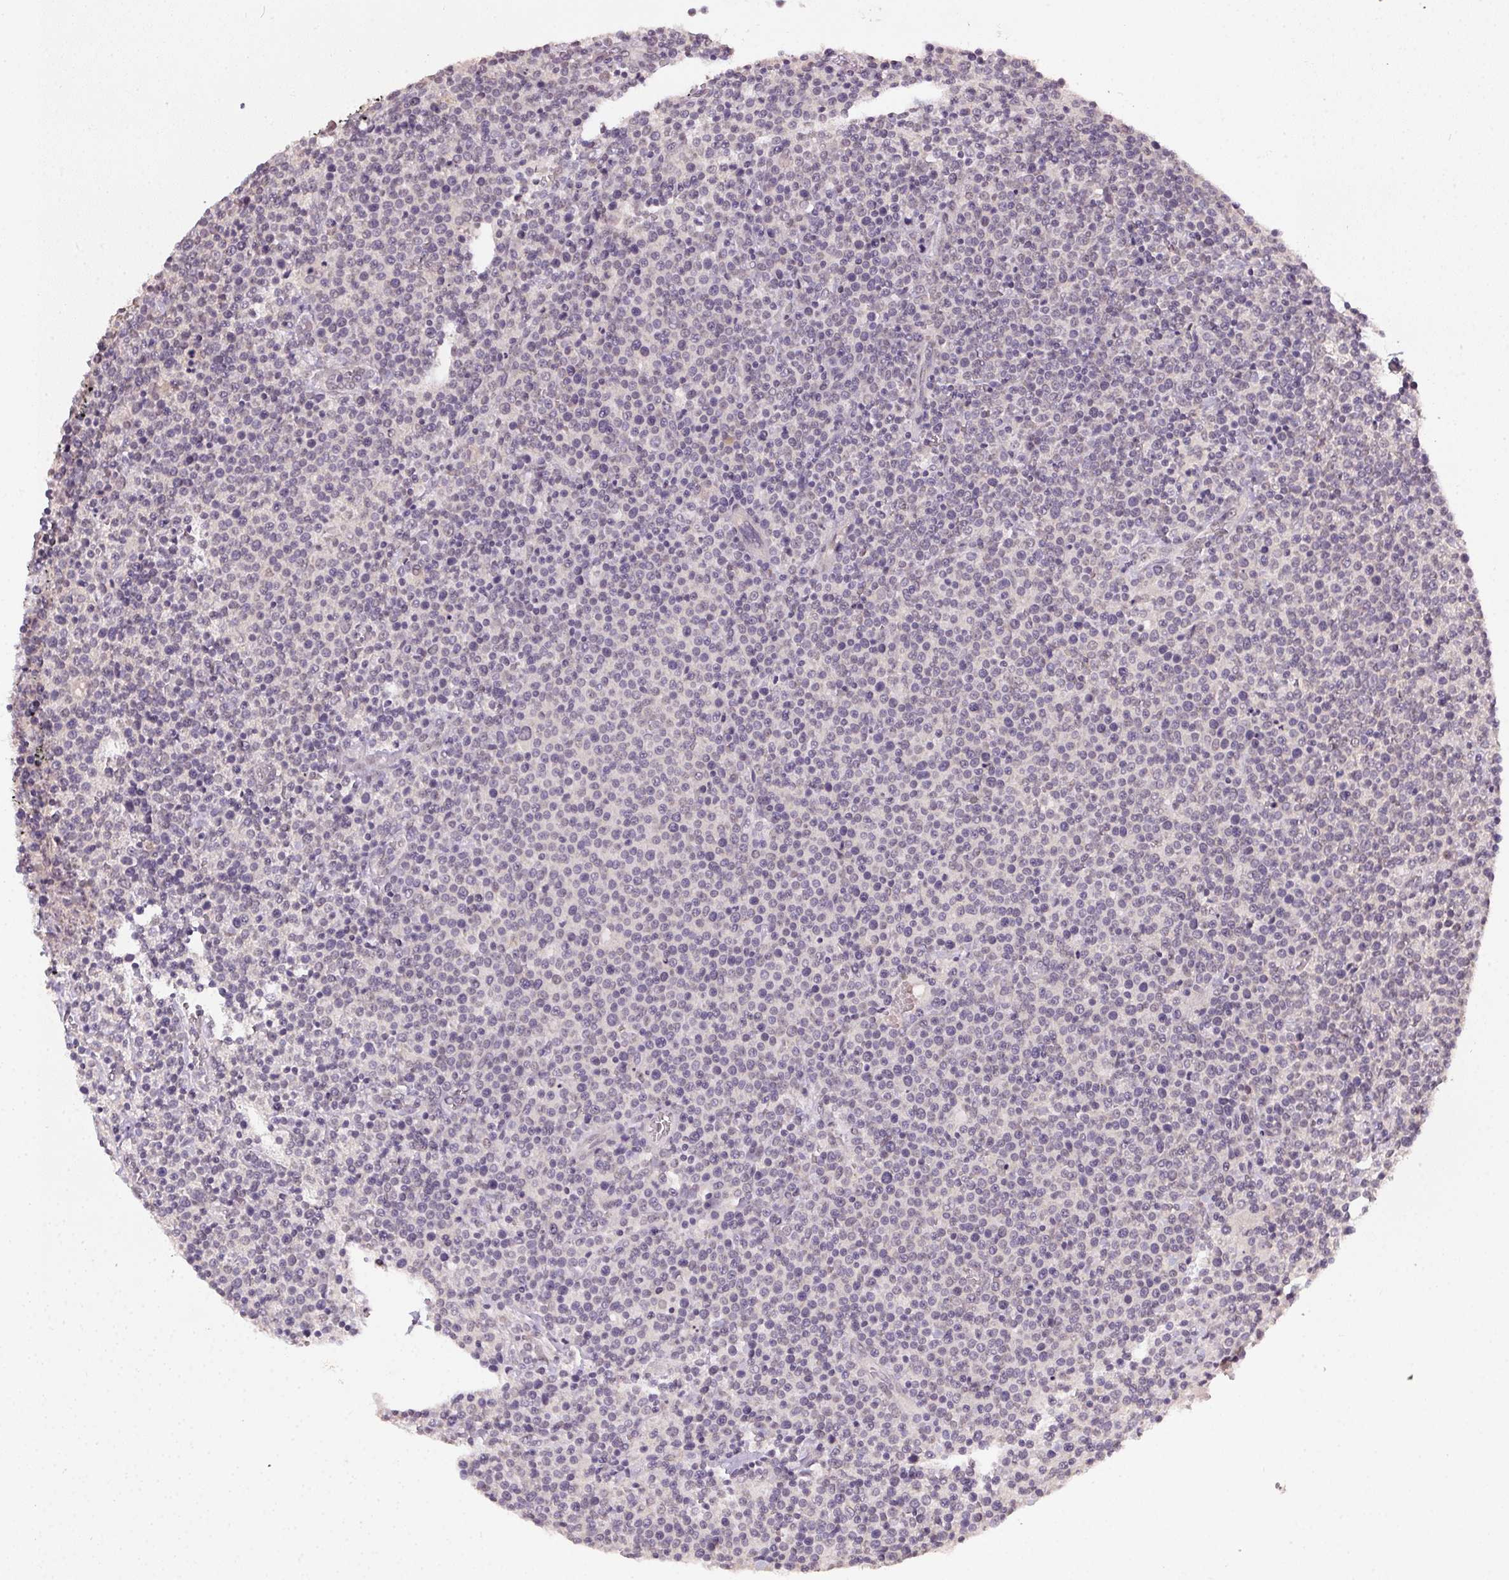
{"staining": {"intensity": "negative", "quantity": "none", "location": "none"}, "tissue": "lymphoma", "cell_type": "Tumor cells", "image_type": "cancer", "snomed": [{"axis": "morphology", "description": "Malignant lymphoma, non-Hodgkin's type, High grade"}, {"axis": "topography", "description": "Lymph node"}], "caption": "Immunohistochemistry (IHC) of human malignant lymphoma, non-Hodgkin's type (high-grade) demonstrates no positivity in tumor cells. The staining is performed using DAB (3,3'-diaminobenzidine) brown chromogen with nuclei counter-stained in using hematoxylin.", "gene": "PPP4R4", "patient": {"sex": "male", "age": 61}}